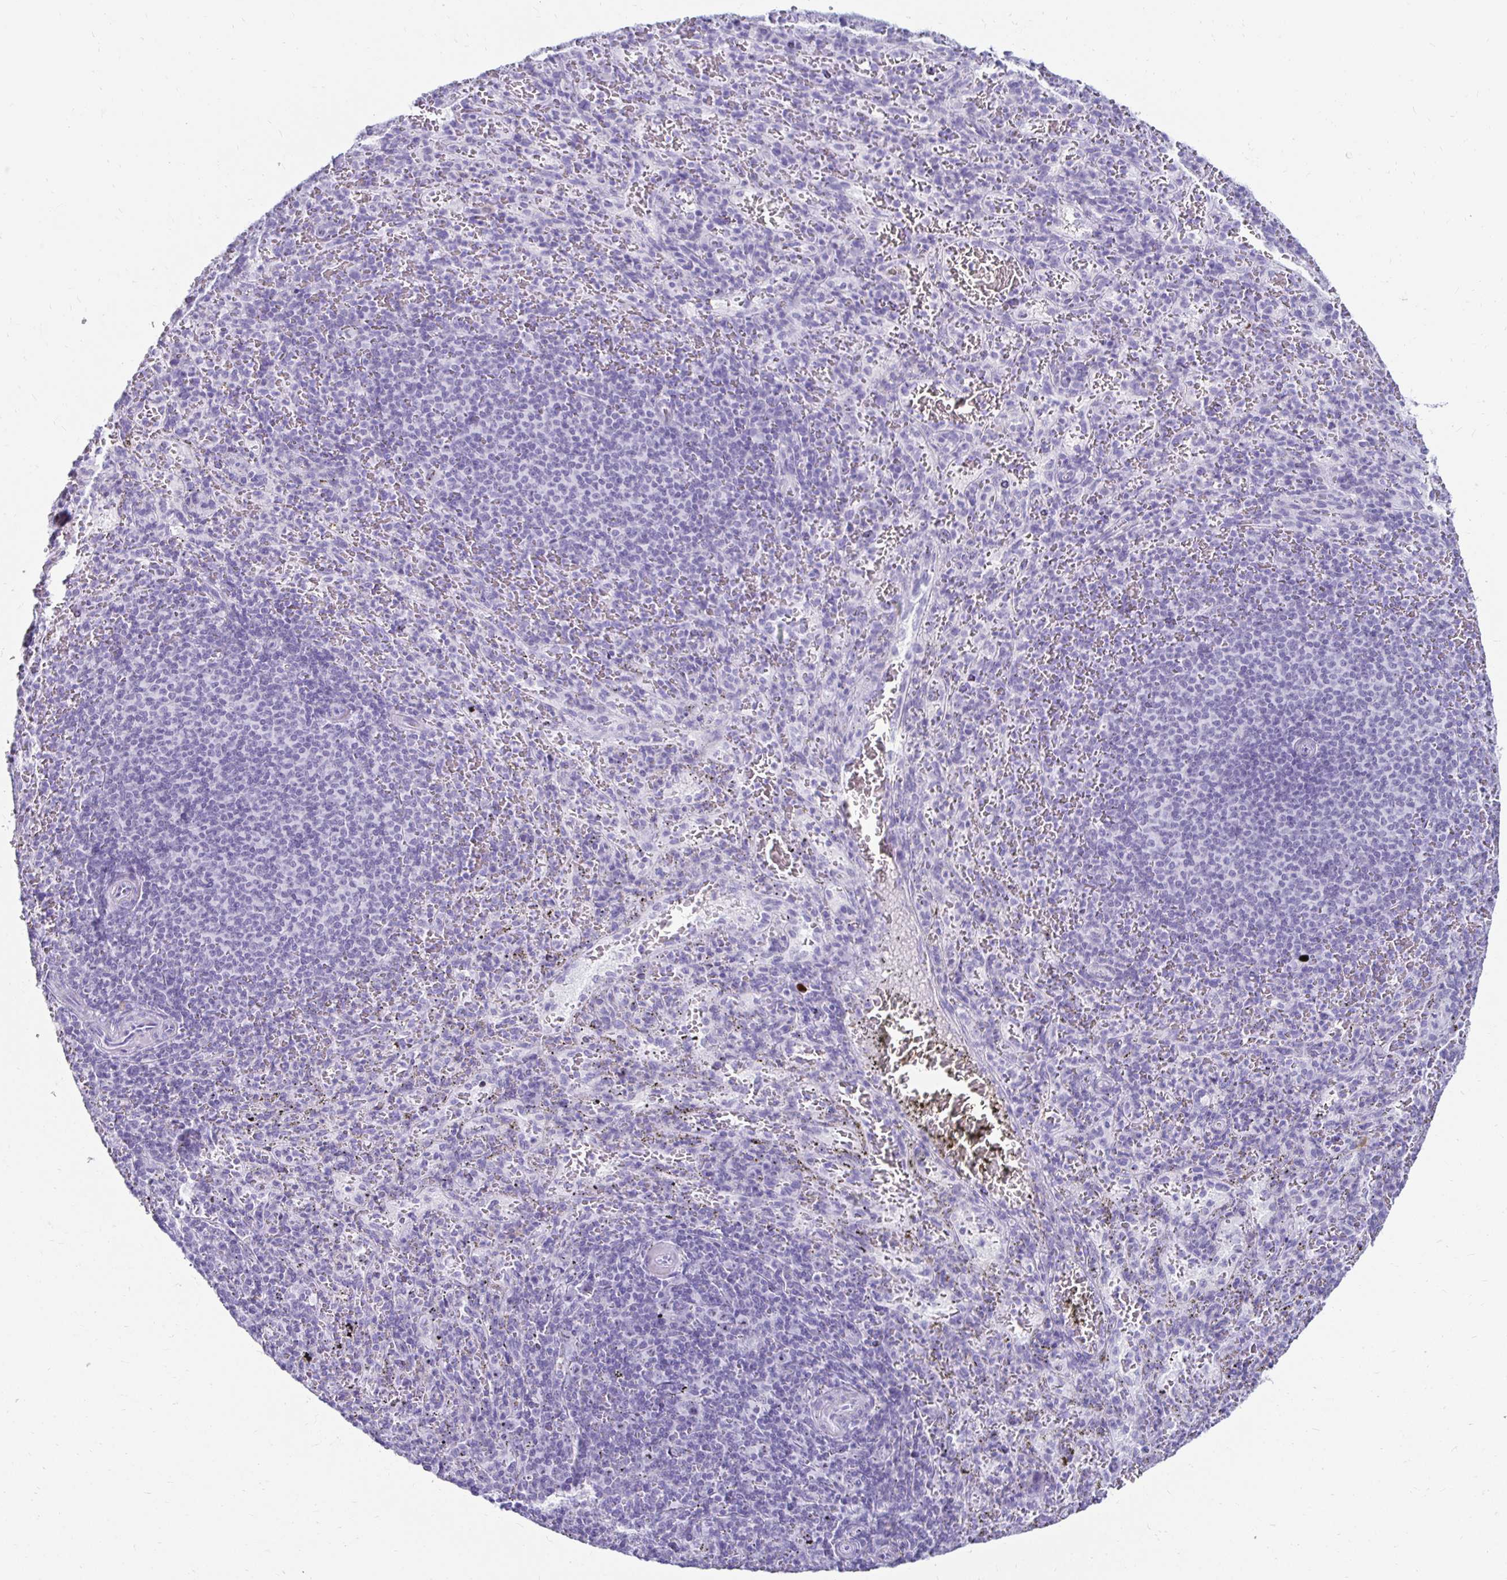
{"staining": {"intensity": "negative", "quantity": "none", "location": "none"}, "tissue": "spleen", "cell_type": "Cells in red pulp", "image_type": "normal", "snomed": [{"axis": "morphology", "description": "Normal tissue, NOS"}, {"axis": "topography", "description": "Spleen"}], "caption": "DAB immunohistochemical staining of unremarkable spleen displays no significant expression in cells in red pulp.", "gene": "CST6", "patient": {"sex": "male", "age": 57}}